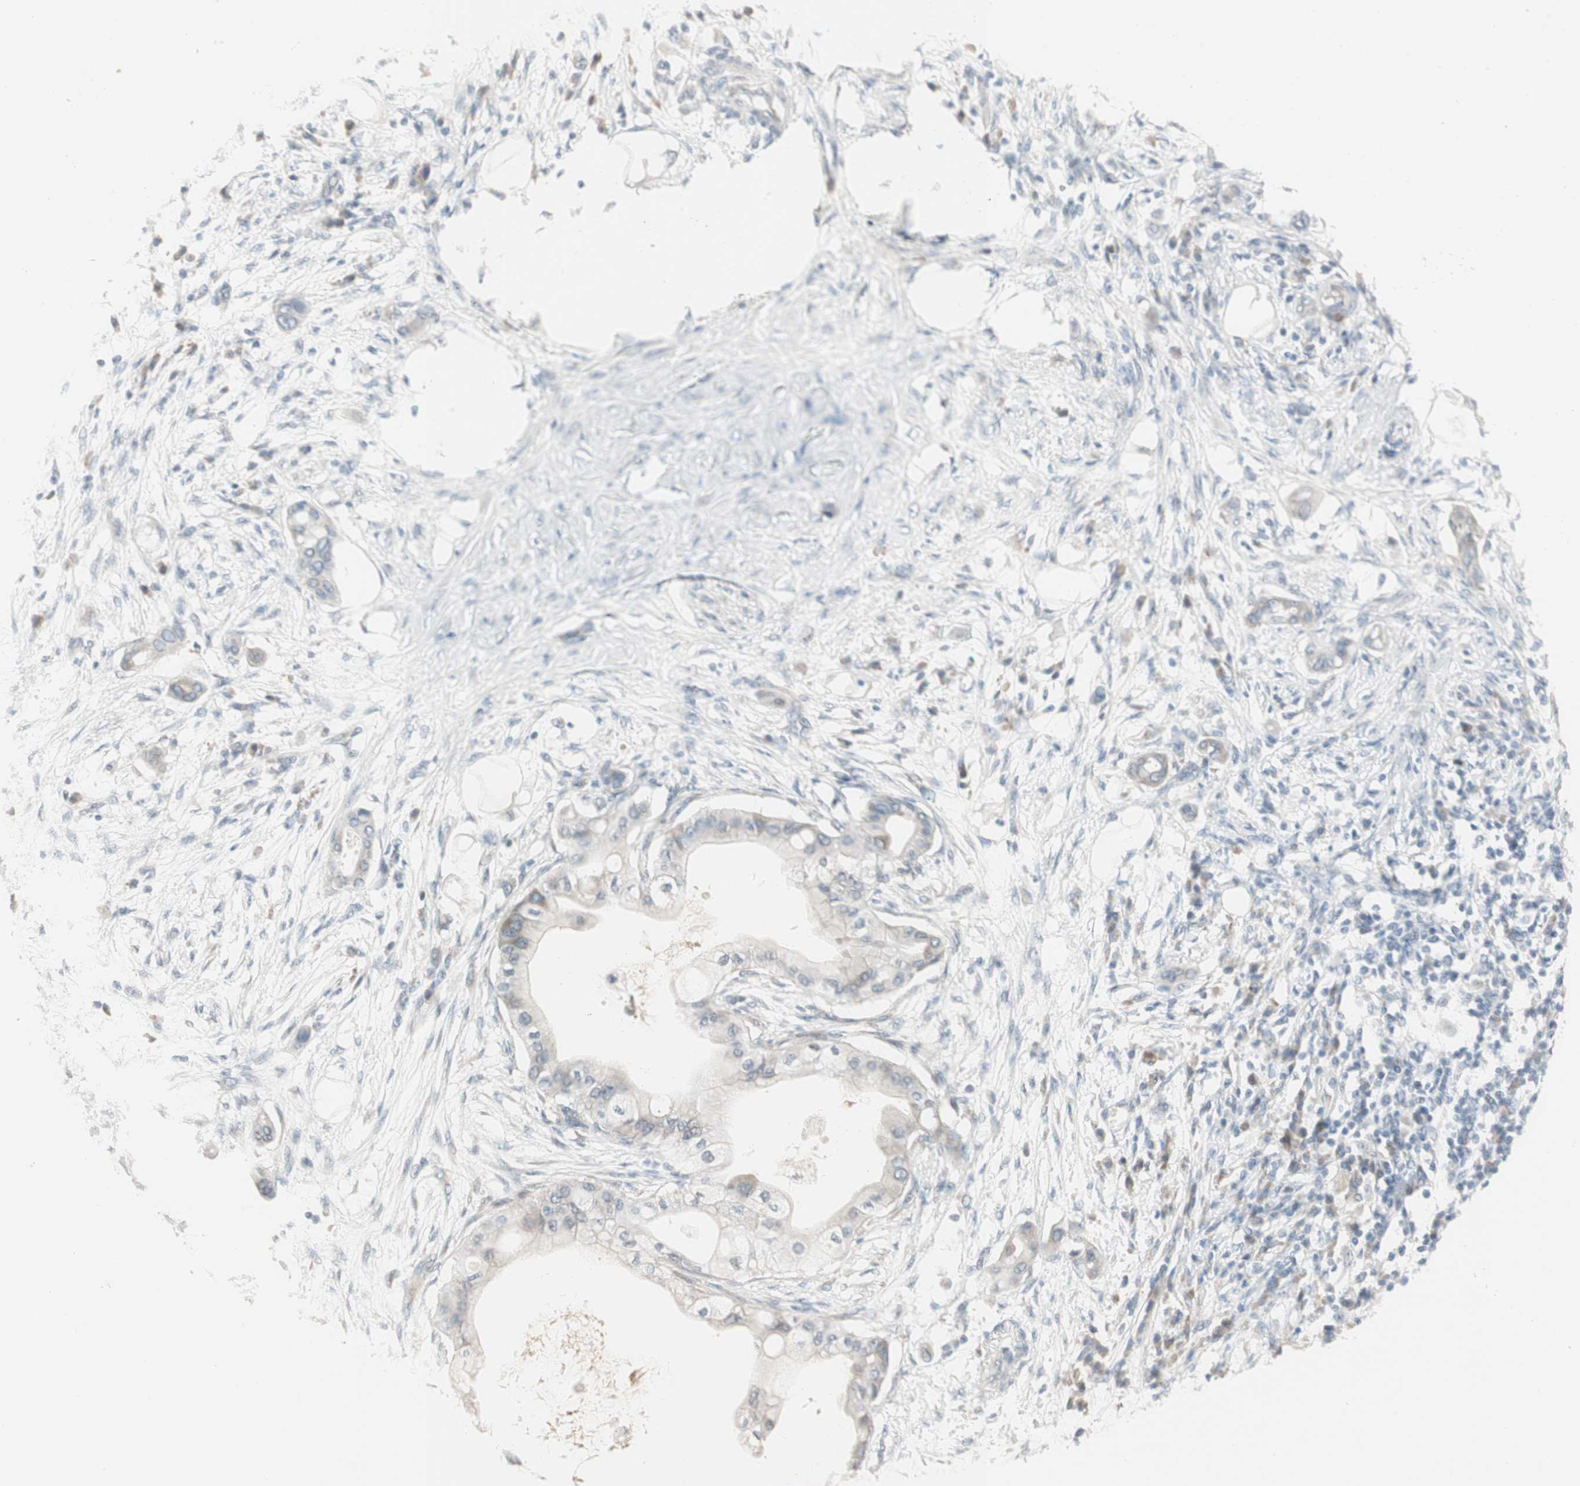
{"staining": {"intensity": "weak", "quantity": "<25%", "location": "cytoplasmic/membranous"}, "tissue": "pancreatic cancer", "cell_type": "Tumor cells", "image_type": "cancer", "snomed": [{"axis": "morphology", "description": "Adenocarcinoma, NOS"}, {"axis": "morphology", "description": "Adenocarcinoma, metastatic, NOS"}, {"axis": "topography", "description": "Lymph node"}, {"axis": "topography", "description": "Pancreas"}, {"axis": "topography", "description": "Duodenum"}], "caption": "This is an immunohistochemistry histopathology image of human pancreatic cancer (adenocarcinoma). There is no staining in tumor cells.", "gene": "PDZK1", "patient": {"sex": "female", "age": 64}}